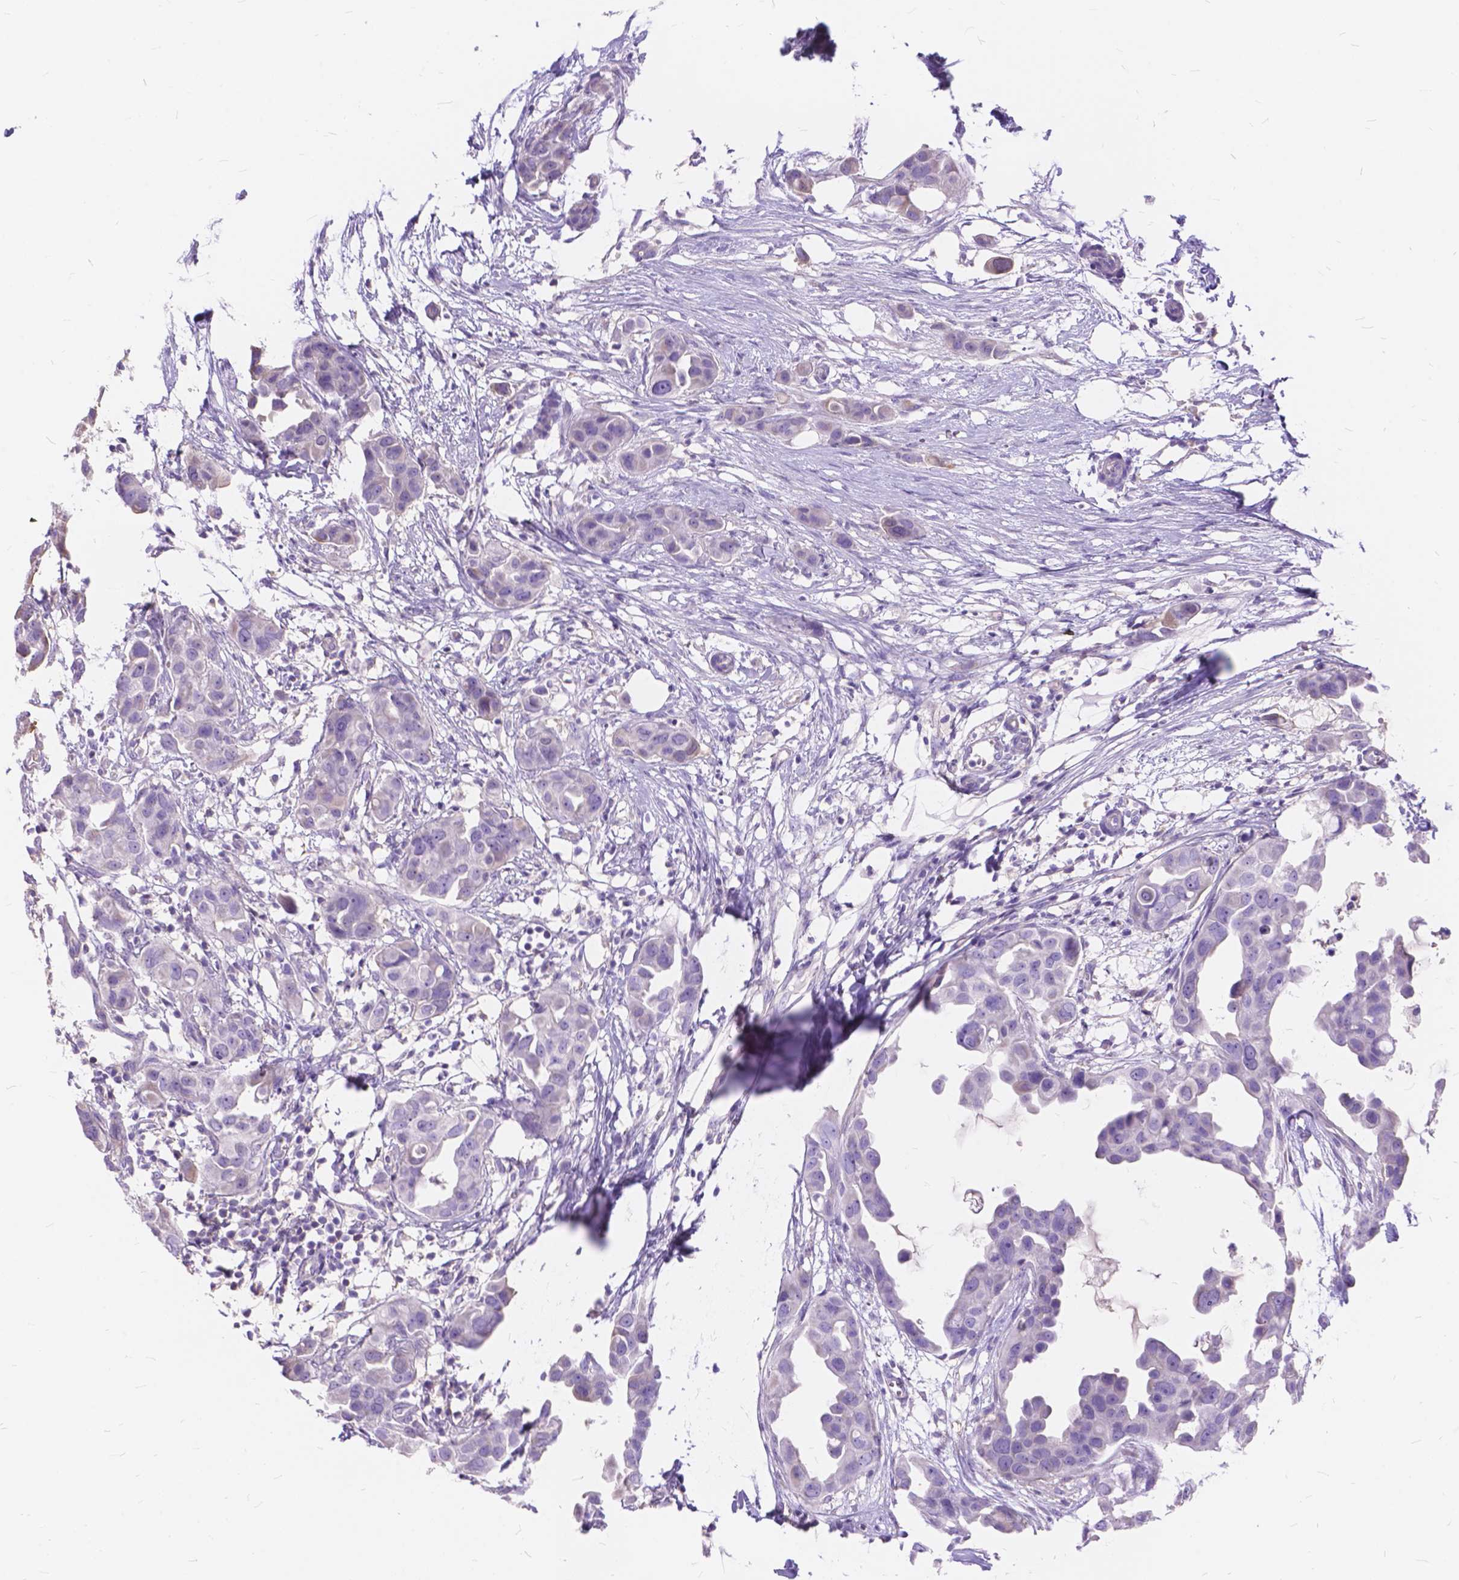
{"staining": {"intensity": "negative", "quantity": "none", "location": "none"}, "tissue": "breast cancer", "cell_type": "Tumor cells", "image_type": "cancer", "snomed": [{"axis": "morphology", "description": "Duct carcinoma"}, {"axis": "topography", "description": "Breast"}], "caption": "Immunohistochemistry of infiltrating ductal carcinoma (breast) demonstrates no positivity in tumor cells. (DAB (3,3'-diaminobenzidine) immunohistochemistry (IHC) with hematoxylin counter stain).", "gene": "FOXL2", "patient": {"sex": "female", "age": 38}}